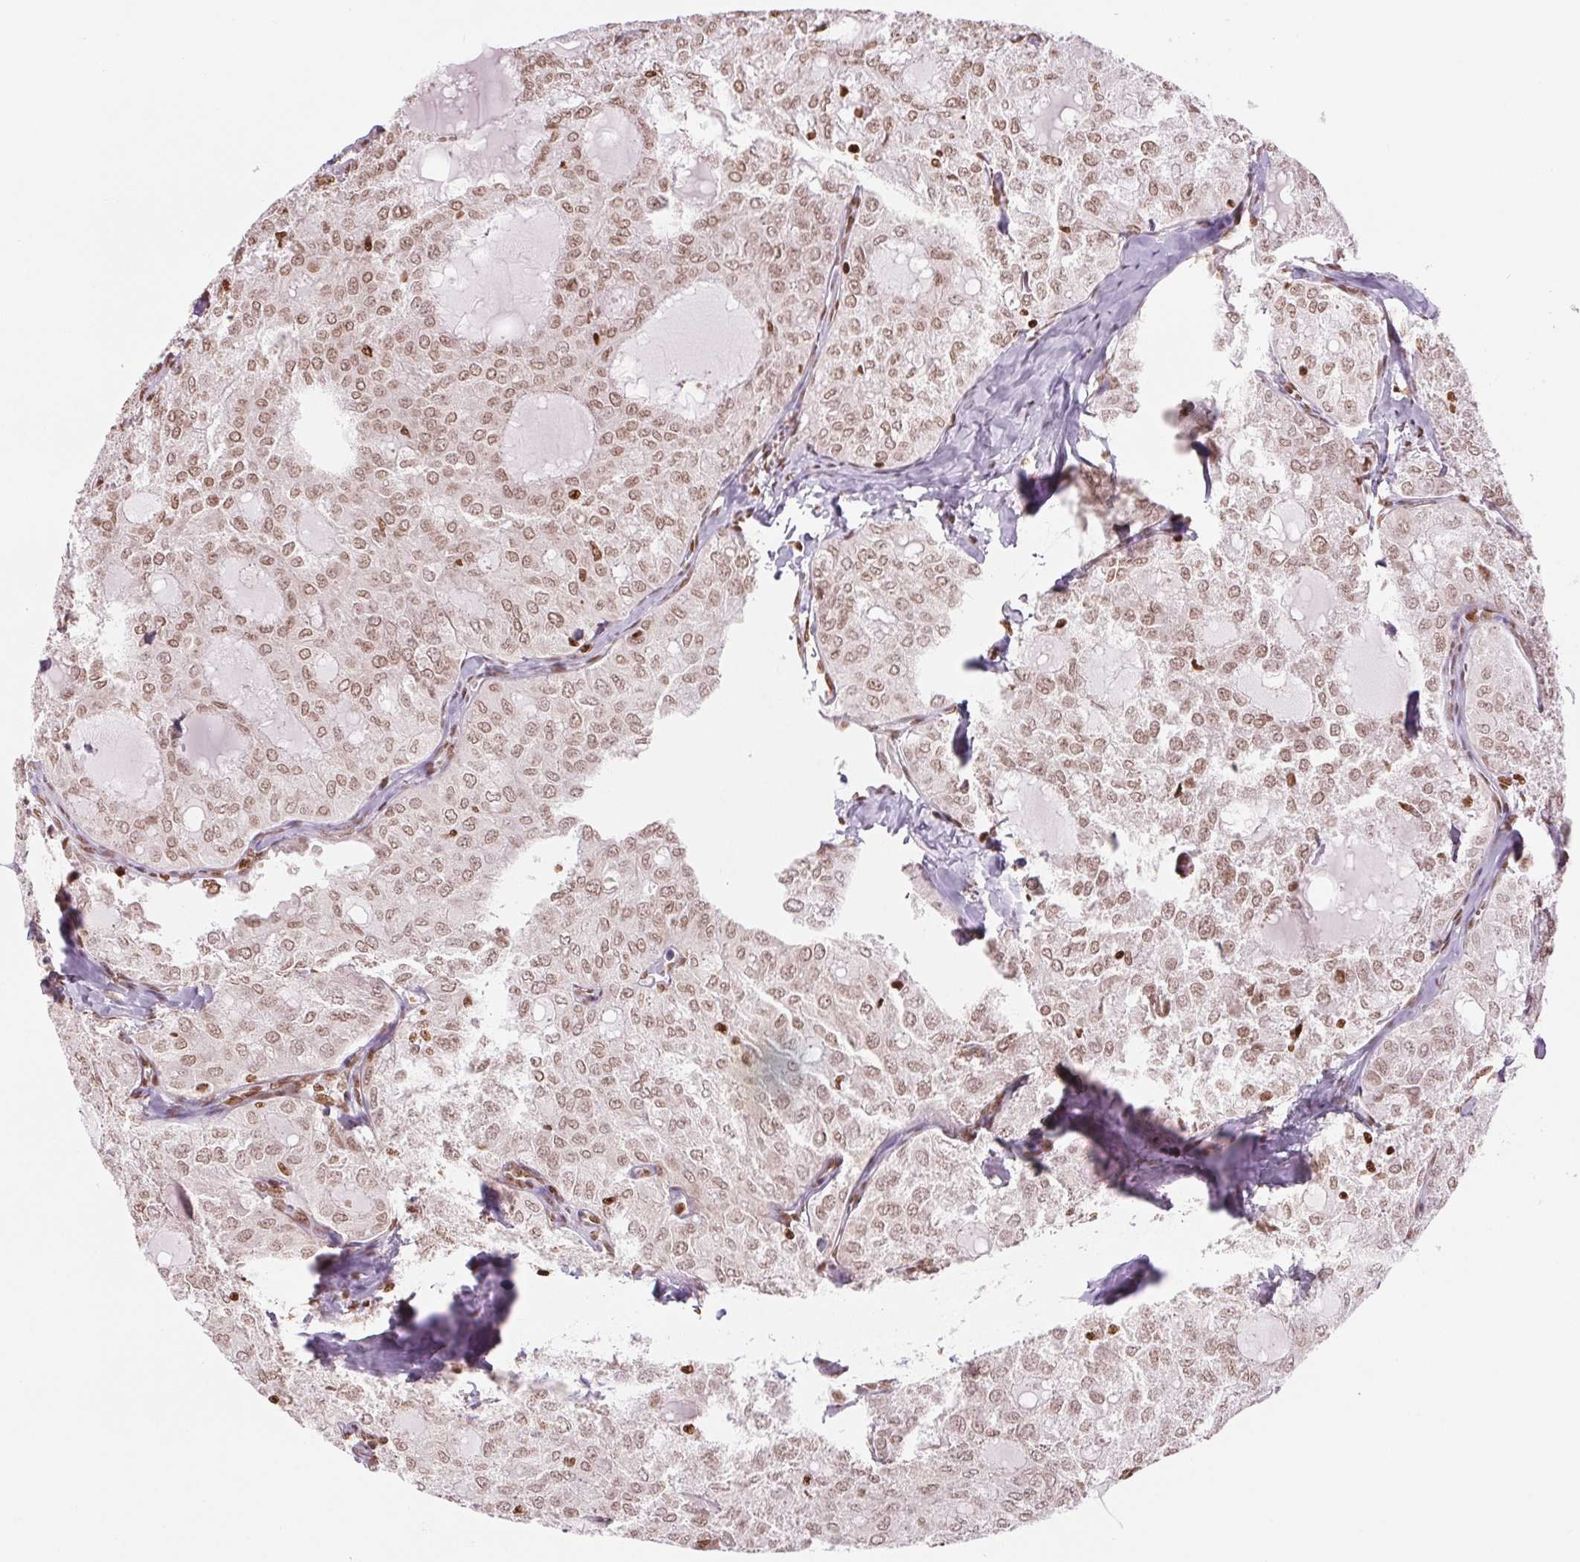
{"staining": {"intensity": "moderate", "quantity": ">75%", "location": "cytoplasmic/membranous,nuclear"}, "tissue": "thyroid cancer", "cell_type": "Tumor cells", "image_type": "cancer", "snomed": [{"axis": "morphology", "description": "Follicular adenoma carcinoma, NOS"}, {"axis": "topography", "description": "Thyroid gland"}], "caption": "Thyroid follicular adenoma carcinoma stained for a protein displays moderate cytoplasmic/membranous and nuclear positivity in tumor cells. The protein is stained brown, and the nuclei are stained in blue (DAB IHC with brightfield microscopy, high magnification).", "gene": "SMIM12", "patient": {"sex": "male", "age": 75}}